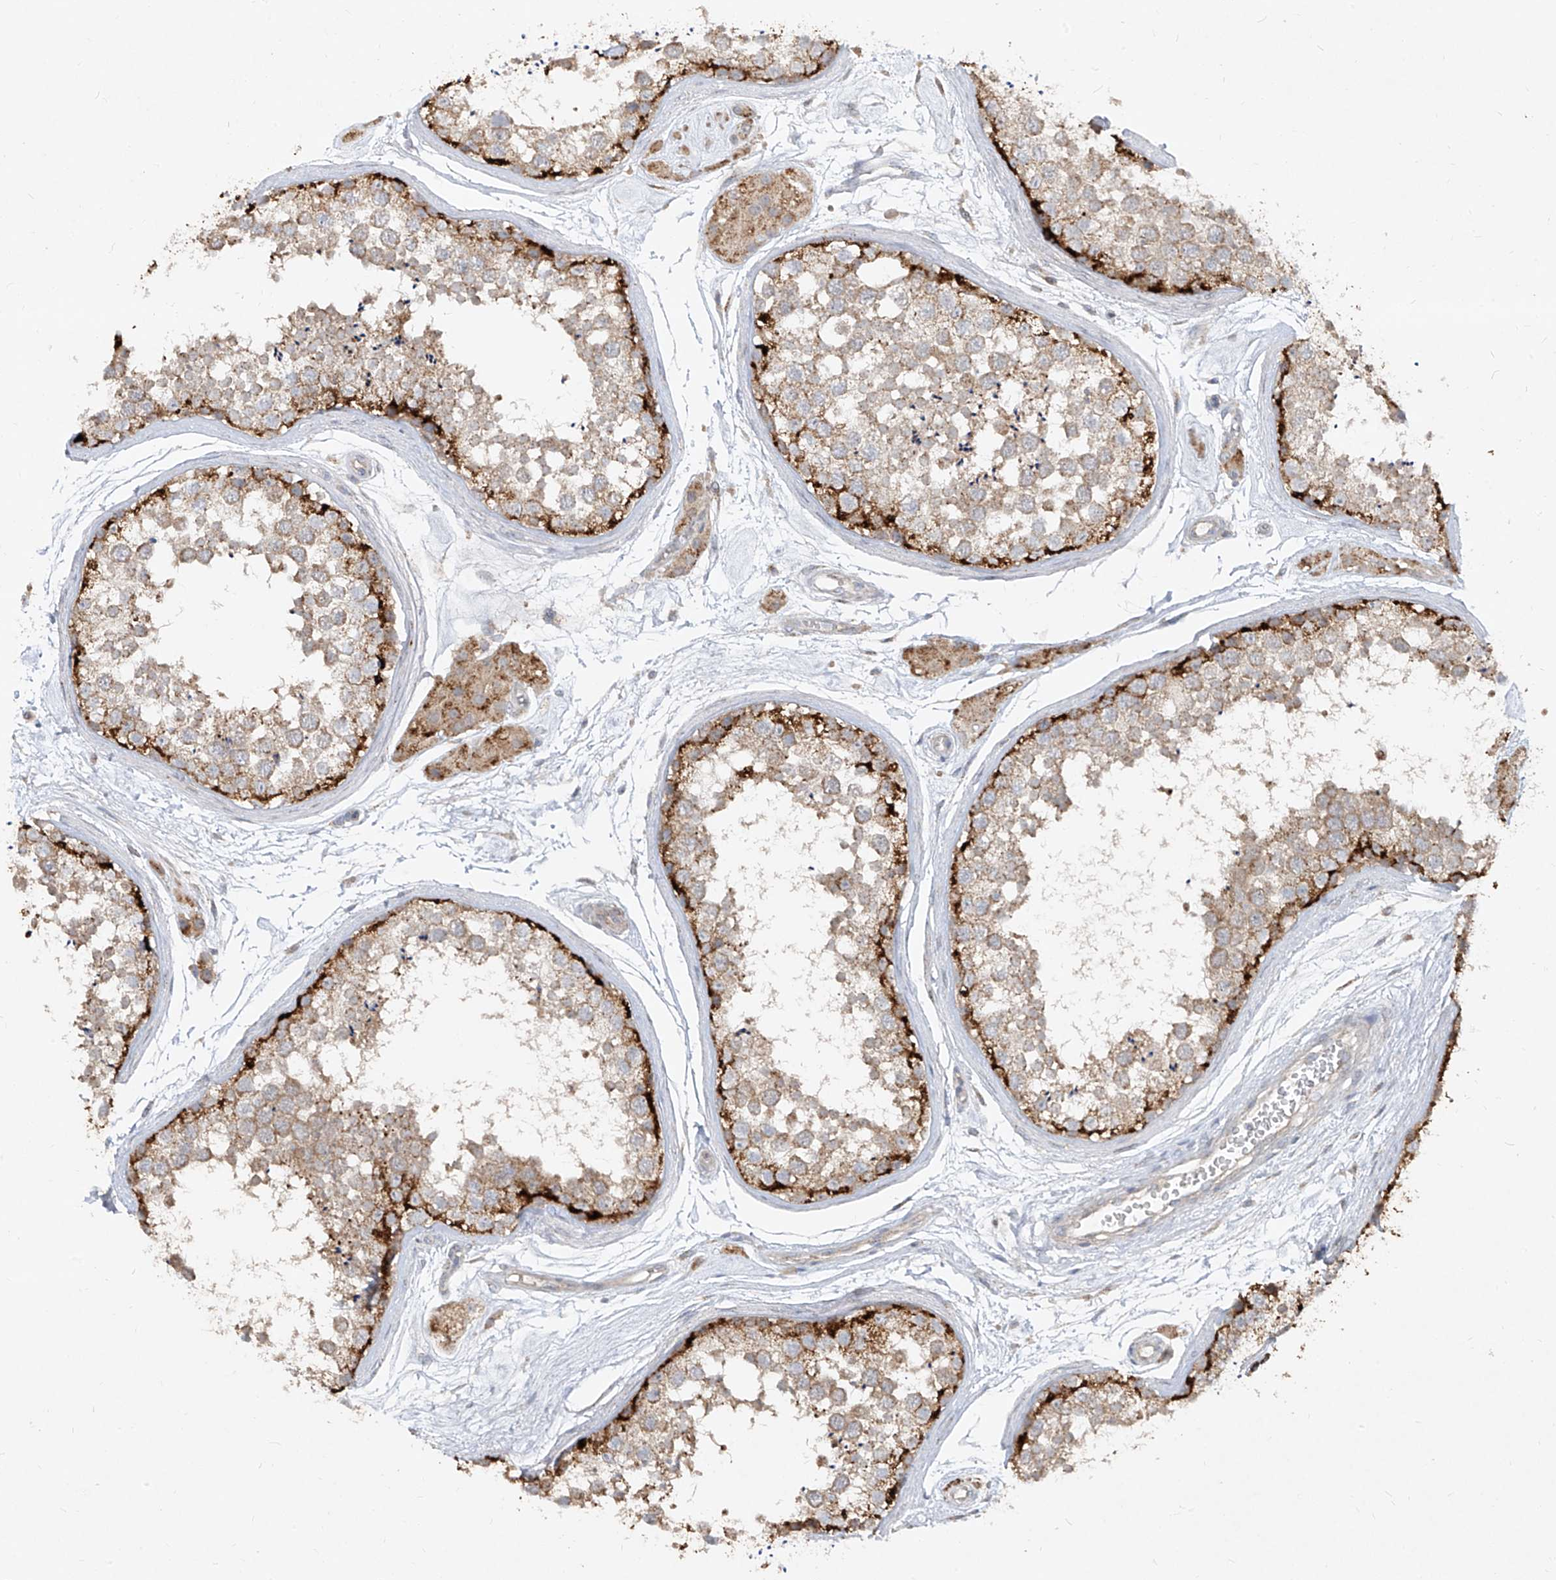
{"staining": {"intensity": "strong", "quantity": "25%-75%", "location": "cytoplasmic/membranous"}, "tissue": "testis", "cell_type": "Cells in seminiferous ducts", "image_type": "normal", "snomed": [{"axis": "morphology", "description": "Normal tissue, NOS"}, {"axis": "topography", "description": "Testis"}], "caption": "Protein staining by IHC demonstrates strong cytoplasmic/membranous staining in approximately 25%-75% of cells in seminiferous ducts in benign testis.", "gene": "ABCD3", "patient": {"sex": "male", "age": 56}}